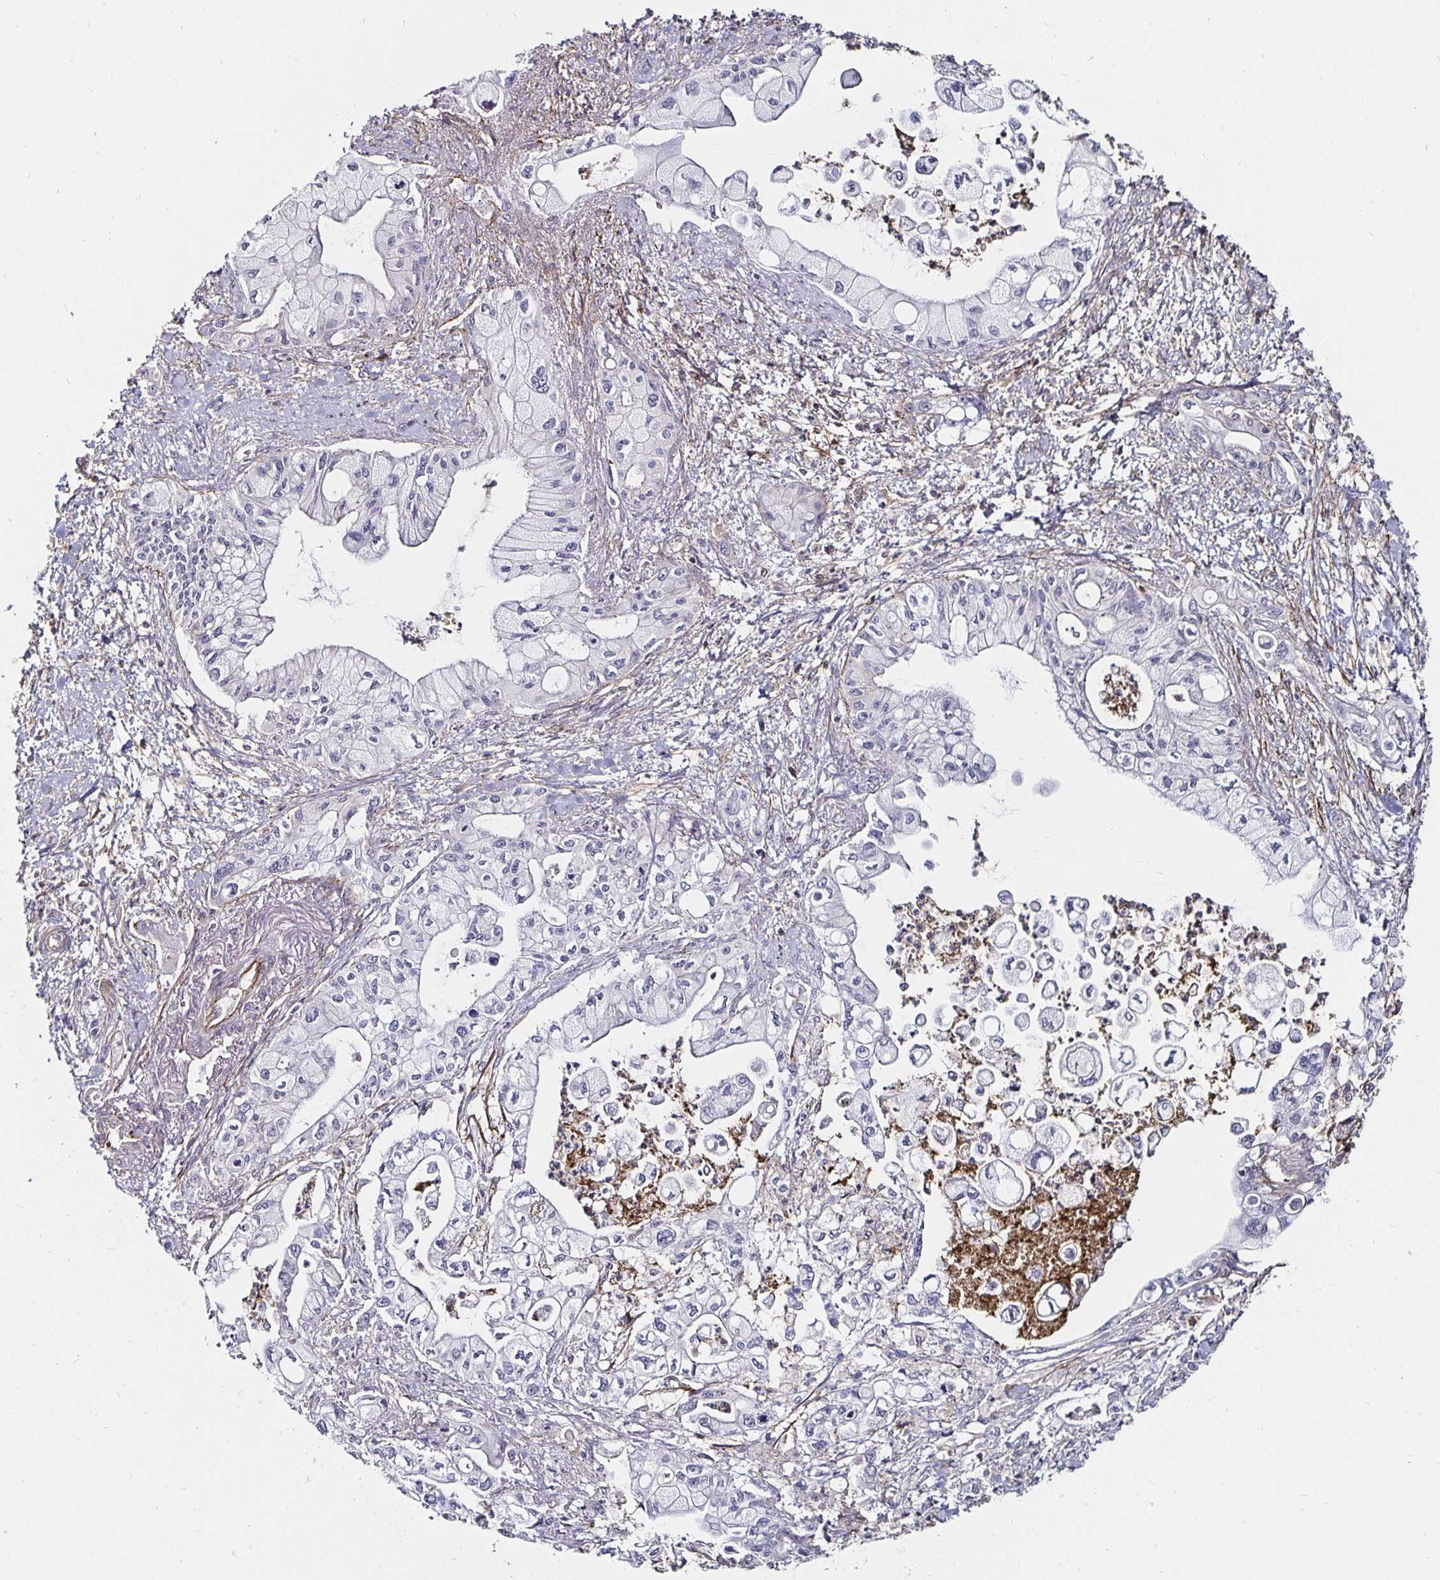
{"staining": {"intensity": "negative", "quantity": "none", "location": "none"}, "tissue": "pancreatic cancer", "cell_type": "Tumor cells", "image_type": "cancer", "snomed": [{"axis": "morphology", "description": "Adenocarcinoma, NOS"}, {"axis": "topography", "description": "Pancreas"}], "caption": "A photomicrograph of adenocarcinoma (pancreatic) stained for a protein demonstrates no brown staining in tumor cells.", "gene": "GJA4", "patient": {"sex": "male", "age": 61}}